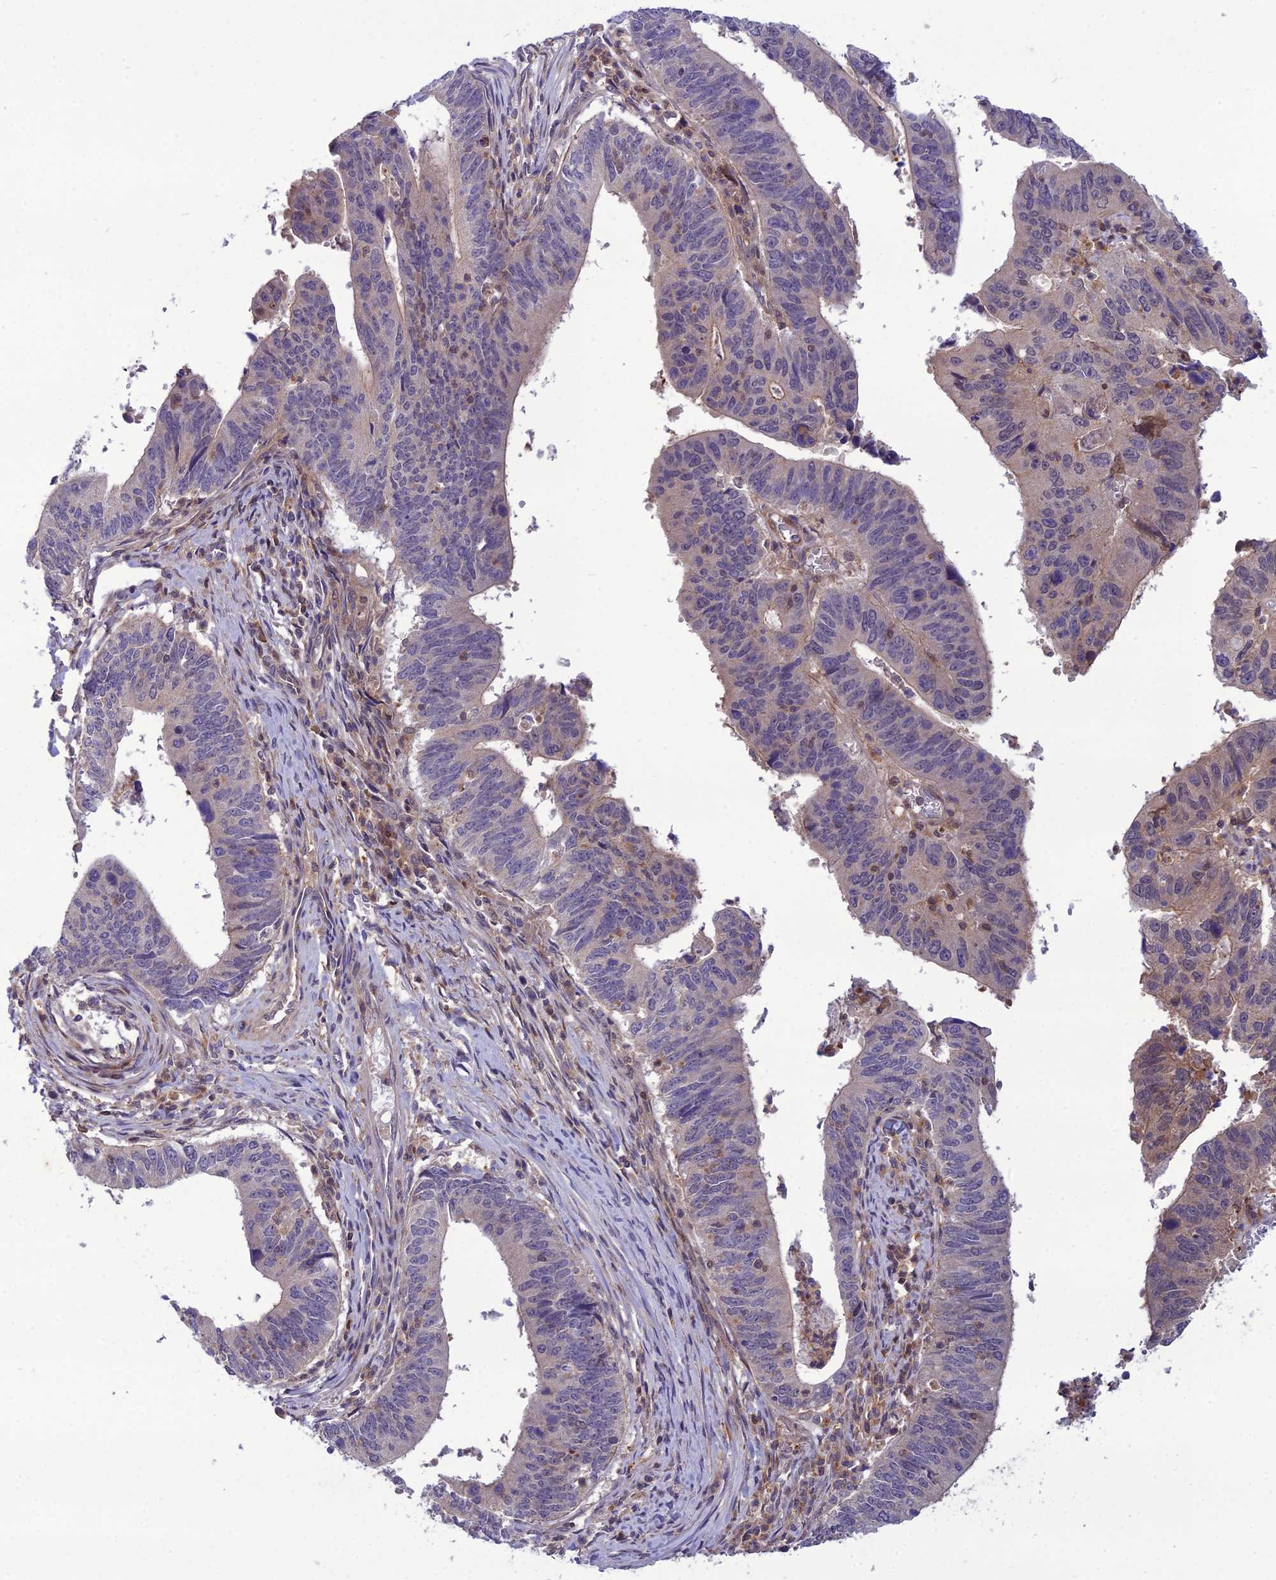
{"staining": {"intensity": "weak", "quantity": "<25%", "location": "cytoplasmic/membranous"}, "tissue": "stomach cancer", "cell_type": "Tumor cells", "image_type": "cancer", "snomed": [{"axis": "morphology", "description": "Adenocarcinoma, NOS"}, {"axis": "topography", "description": "Stomach"}], "caption": "Human stomach cancer stained for a protein using immunohistochemistry (IHC) displays no expression in tumor cells.", "gene": "GDF6", "patient": {"sex": "male", "age": 59}}